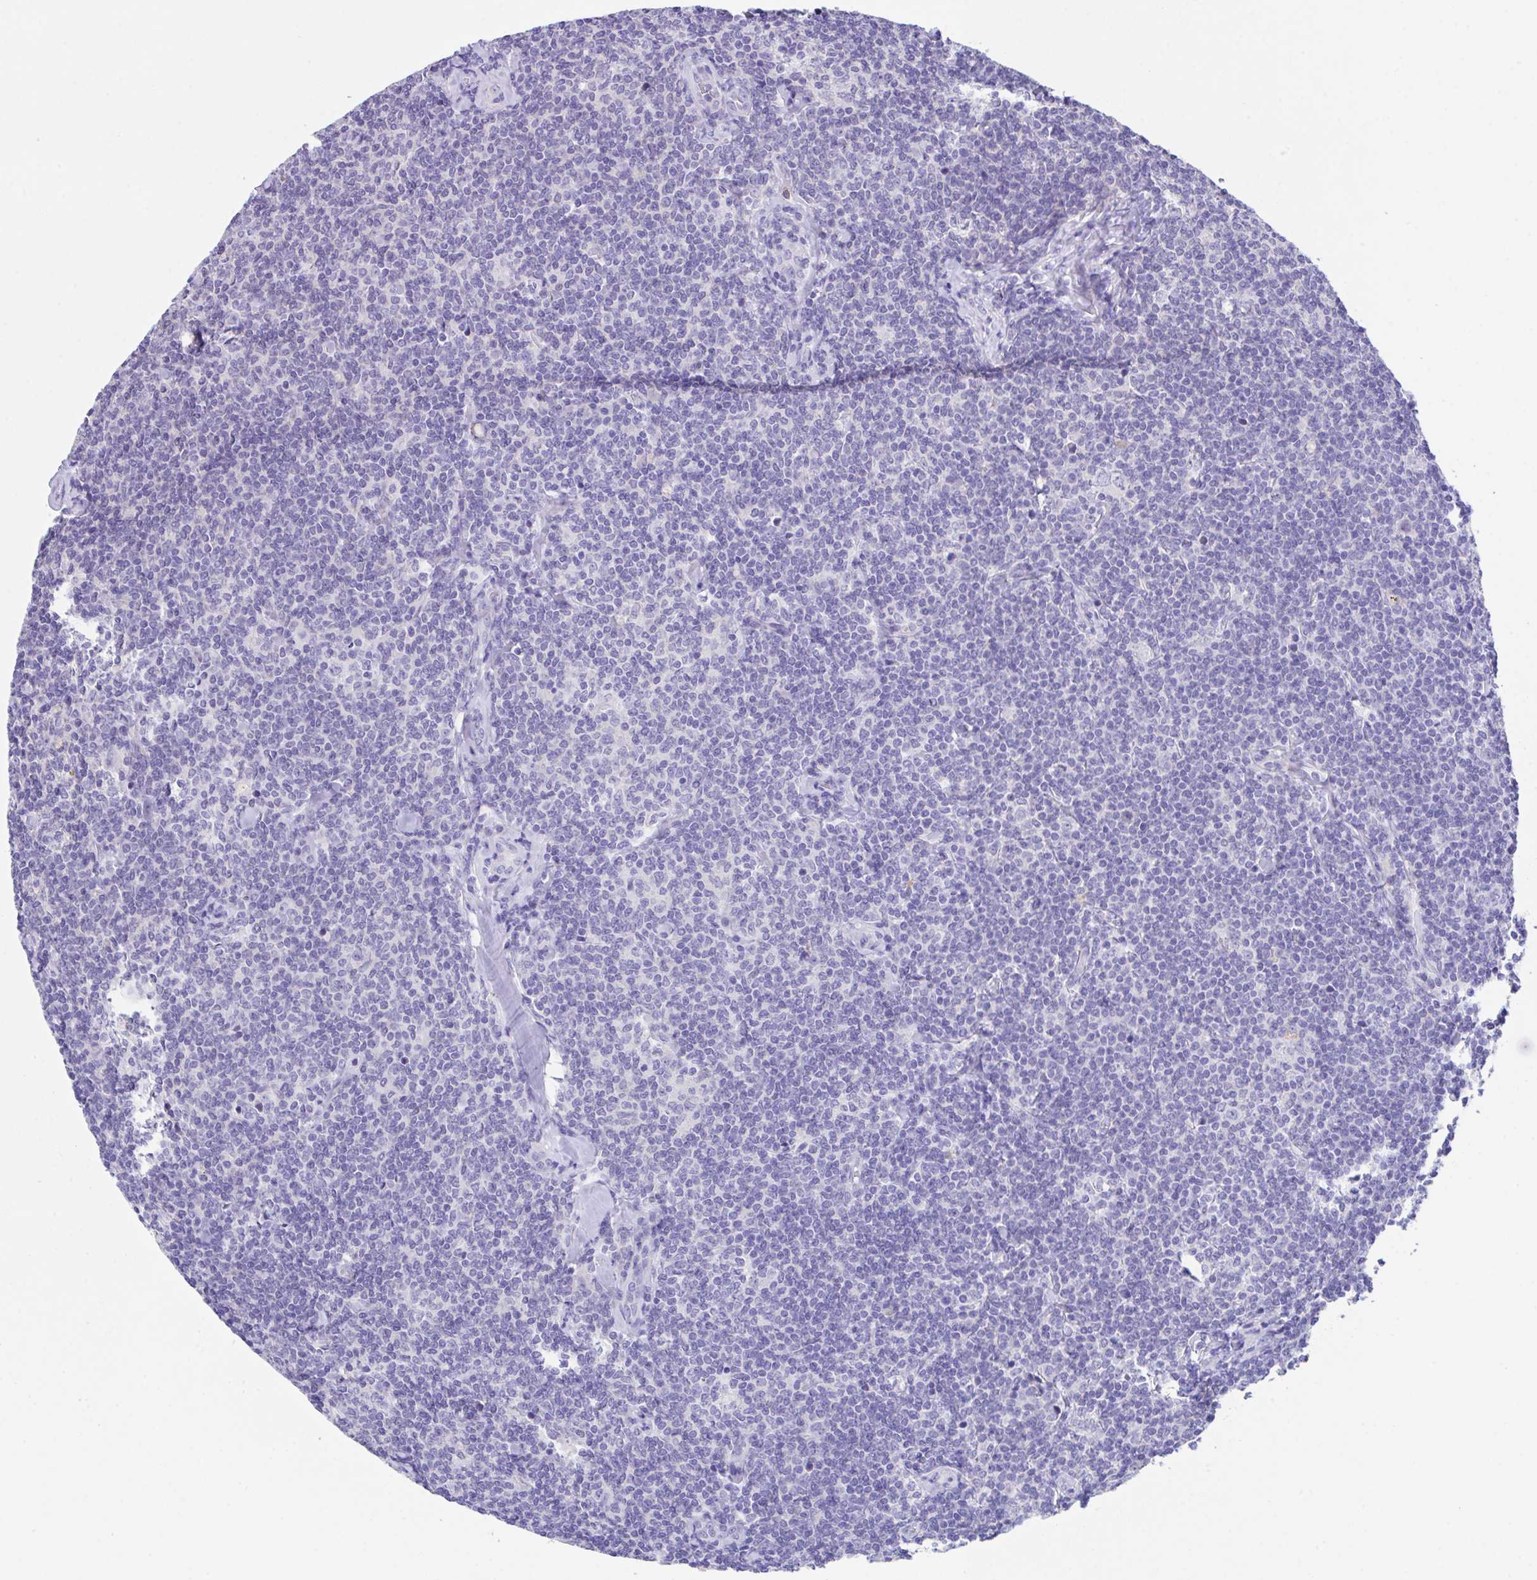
{"staining": {"intensity": "negative", "quantity": "none", "location": "none"}, "tissue": "lymphoma", "cell_type": "Tumor cells", "image_type": "cancer", "snomed": [{"axis": "morphology", "description": "Malignant lymphoma, non-Hodgkin's type, Low grade"}, {"axis": "topography", "description": "Lymph node"}], "caption": "An immunohistochemistry image of low-grade malignant lymphoma, non-Hodgkin's type is shown. There is no staining in tumor cells of low-grade malignant lymphoma, non-Hodgkin's type.", "gene": "HACD4", "patient": {"sex": "female", "age": 56}}